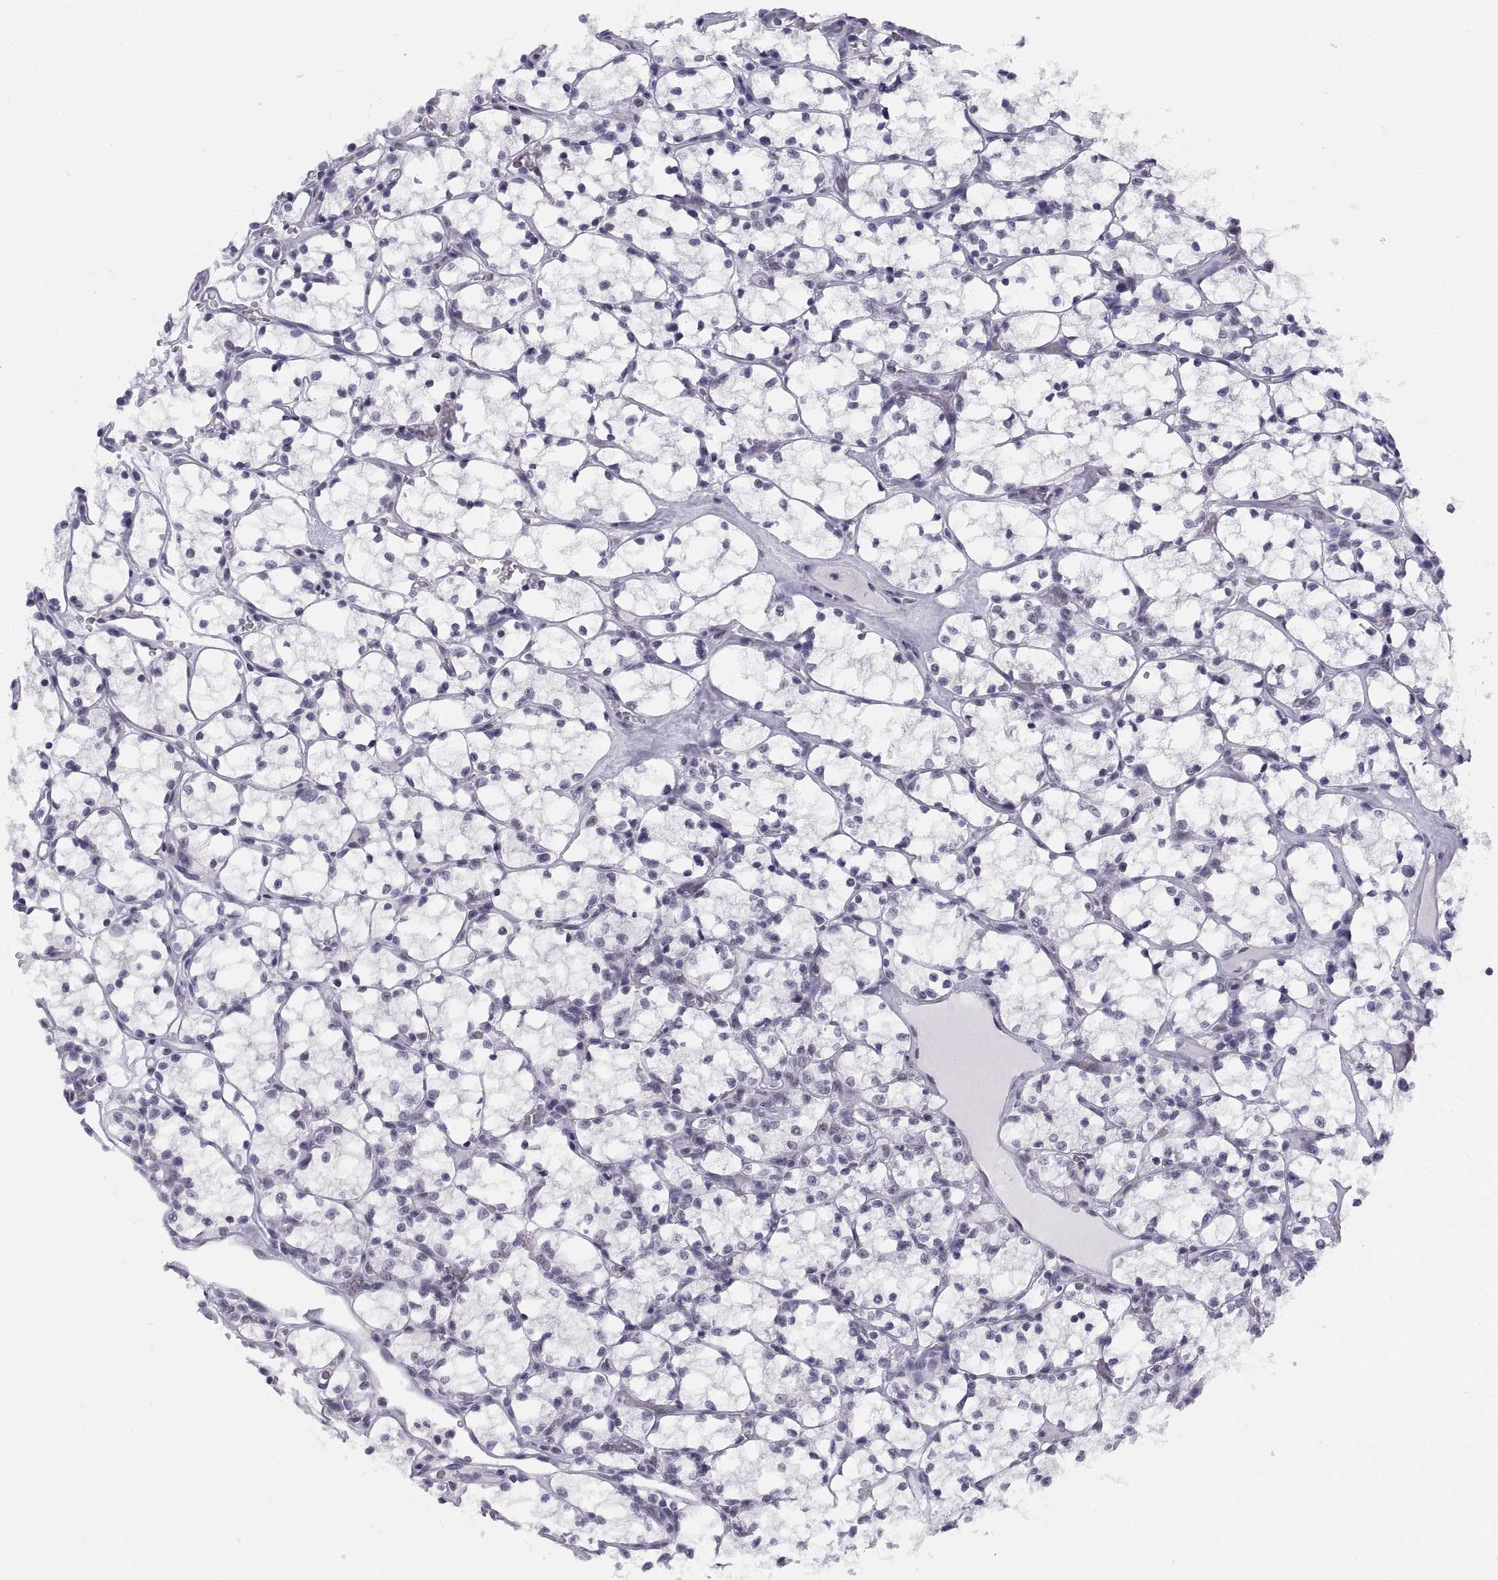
{"staining": {"intensity": "negative", "quantity": "none", "location": "none"}, "tissue": "renal cancer", "cell_type": "Tumor cells", "image_type": "cancer", "snomed": [{"axis": "morphology", "description": "Adenocarcinoma, NOS"}, {"axis": "topography", "description": "Kidney"}], "caption": "Protein analysis of renal adenocarcinoma exhibits no significant positivity in tumor cells.", "gene": "NEUROD6", "patient": {"sex": "female", "age": 69}}